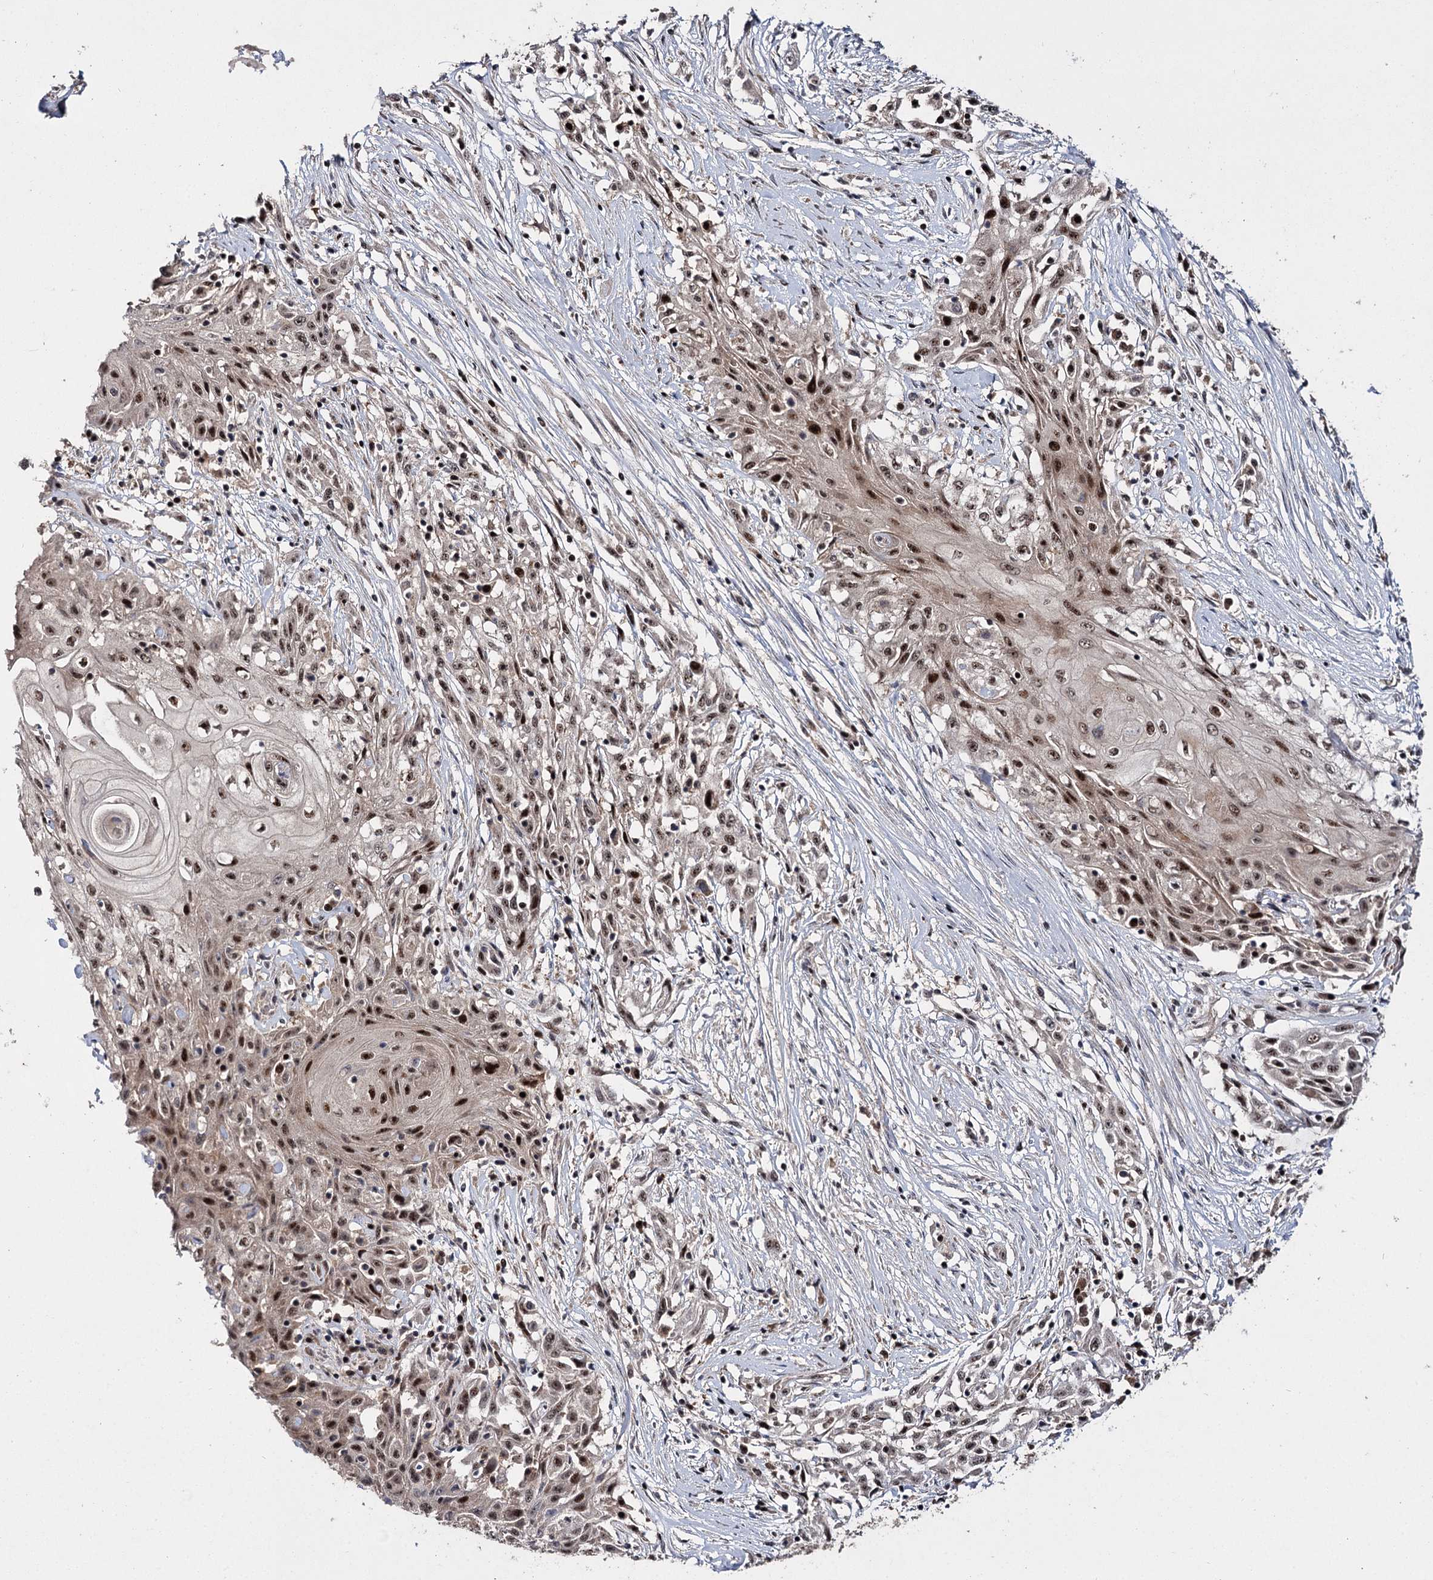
{"staining": {"intensity": "strong", "quantity": ">75%", "location": "nuclear"}, "tissue": "skin cancer", "cell_type": "Tumor cells", "image_type": "cancer", "snomed": [{"axis": "morphology", "description": "Squamous cell carcinoma, NOS"}, {"axis": "morphology", "description": "Squamous cell carcinoma, metastatic, NOS"}, {"axis": "topography", "description": "Skin"}, {"axis": "topography", "description": "Lymph node"}], "caption": "Human skin cancer (squamous cell carcinoma) stained with a protein marker displays strong staining in tumor cells.", "gene": "MKNK2", "patient": {"sex": "male", "age": 75}}